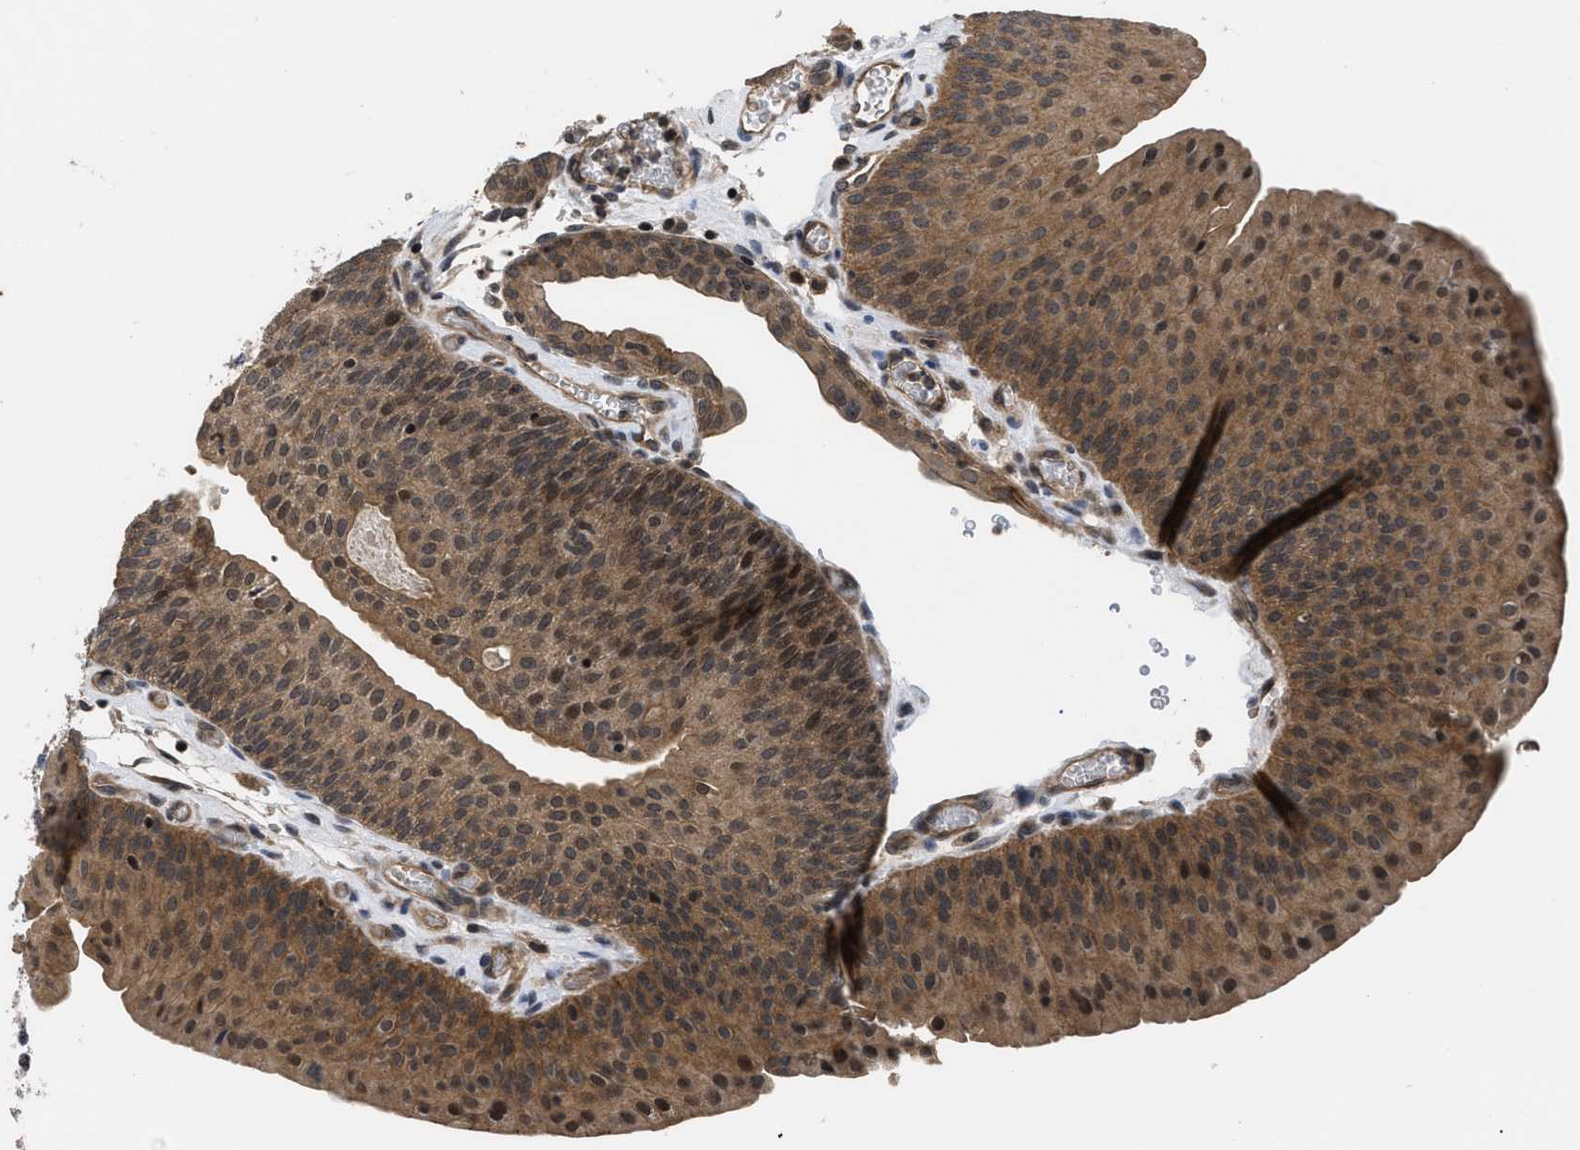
{"staining": {"intensity": "moderate", "quantity": ">75%", "location": "cytoplasmic/membranous,nuclear"}, "tissue": "urothelial cancer", "cell_type": "Tumor cells", "image_type": "cancer", "snomed": [{"axis": "morphology", "description": "Urothelial carcinoma, Low grade"}, {"axis": "morphology", "description": "Urothelial carcinoma, High grade"}, {"axis": "topography", "description": "Urinary bladder"}], "caption": "A photomicrograph of low-grade urothelial carcinoma stained for a protein displays moderate cytoplasmic/membranous and nuclear brown staining in tumor cells.", "gene": "DNAJC14", "patient": {"sex": "male", "age": 35}}